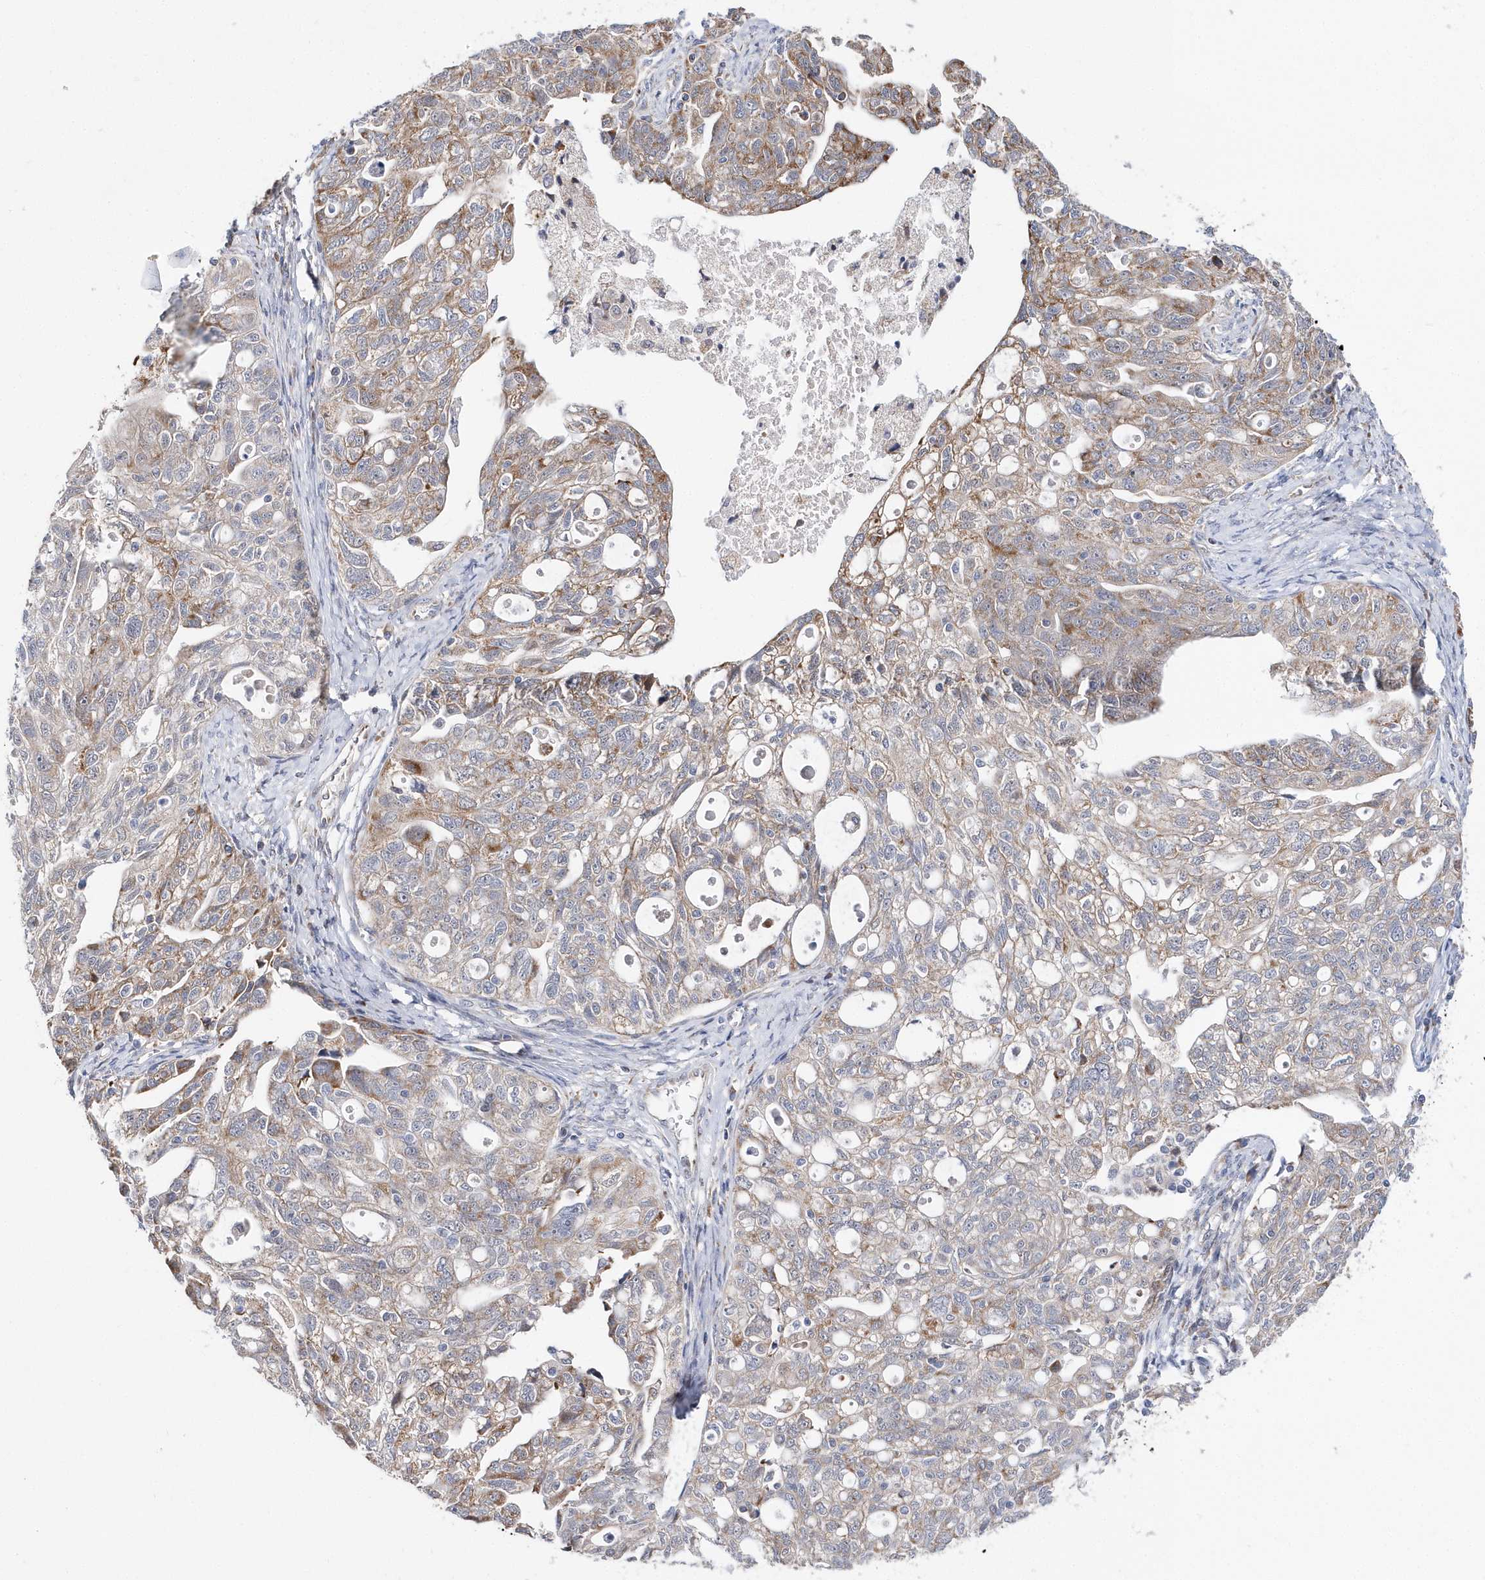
{"staining": {"intensity": "moderate", "quantity": "25%-75%", "location": "cytoplasmic/membranous"}, "tissue": "ovarian cancer", "cell_type": "Tumor cells", "image_type": "cancer", "snomed": [{"axis": "morphology", "description": "Carcinoma, NOS"}, {"axis": "morphology", "description": "Cystadenocarcinoma, serous, NOS"}, {"axis": "topography", "description": "Ovary"}], "caption": "A photomicrograph of ovarian cancer (carcinoma) stained for a protein demonstrates moderate cytoplasmic/membranous brown staining in tumor cells.", "gene": "SPATA5", "patient": {"sex": "female", "age": 69}}